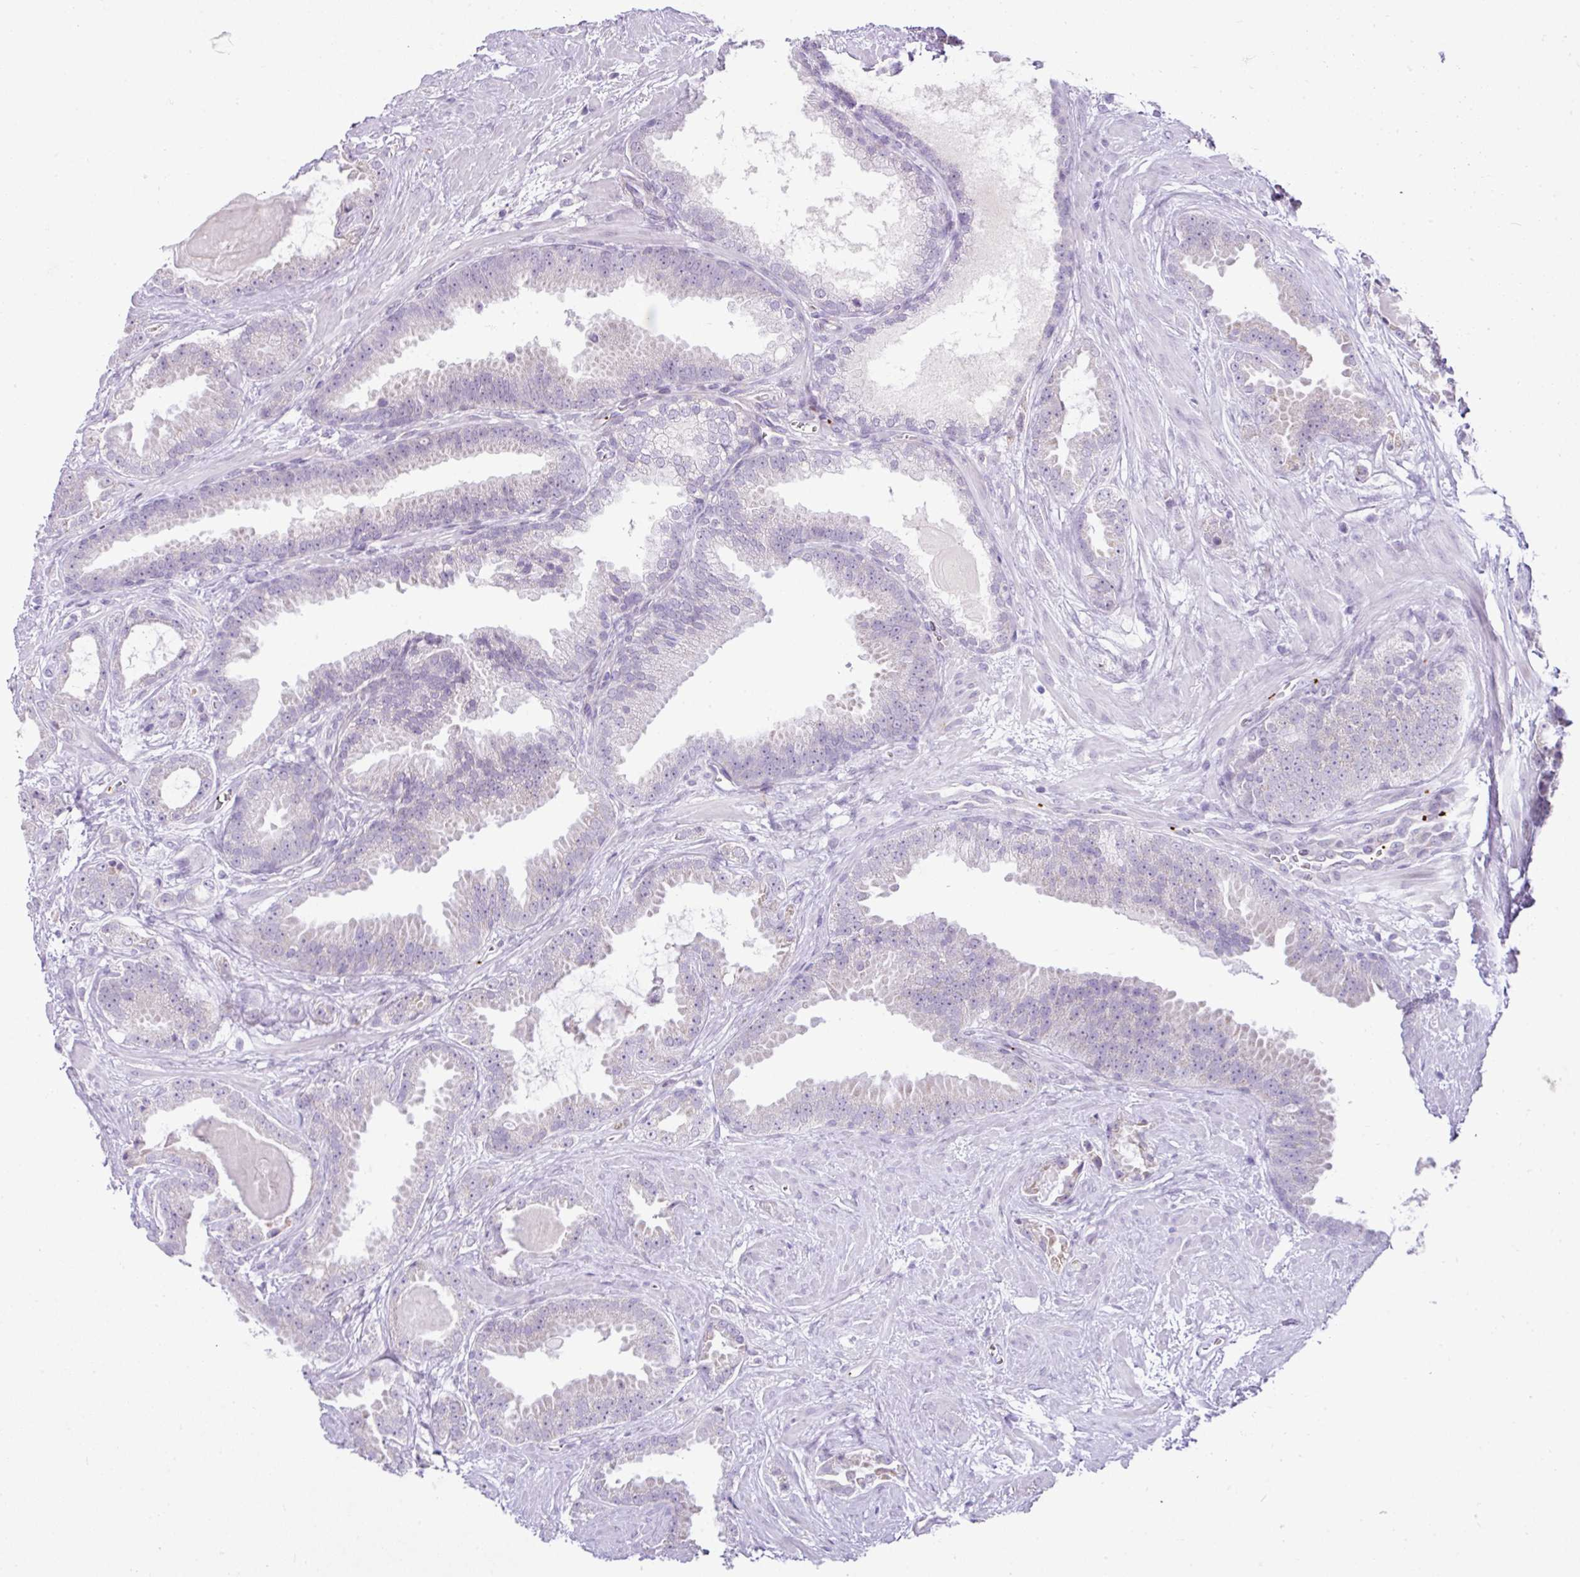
{"staining": {"intensity": "negative", "quantity": "none", "location": "none"}, "tissue": "prostate cancer", "cell_type": "Tumor cells", "image_type": "cancer", "snomed": [{"axis": "morphology", "description": "Adenocarcinoma, Low grade"}, {"axis": "topography", "description": "Prostate"}], "caption": "DAB immunohistochemical staining of low-grade adenocarcinoma (prostate) displays no significant staining in tumor cells.", "gene": "CMTM5", "patient": {"sex": "male", "age": 62}}